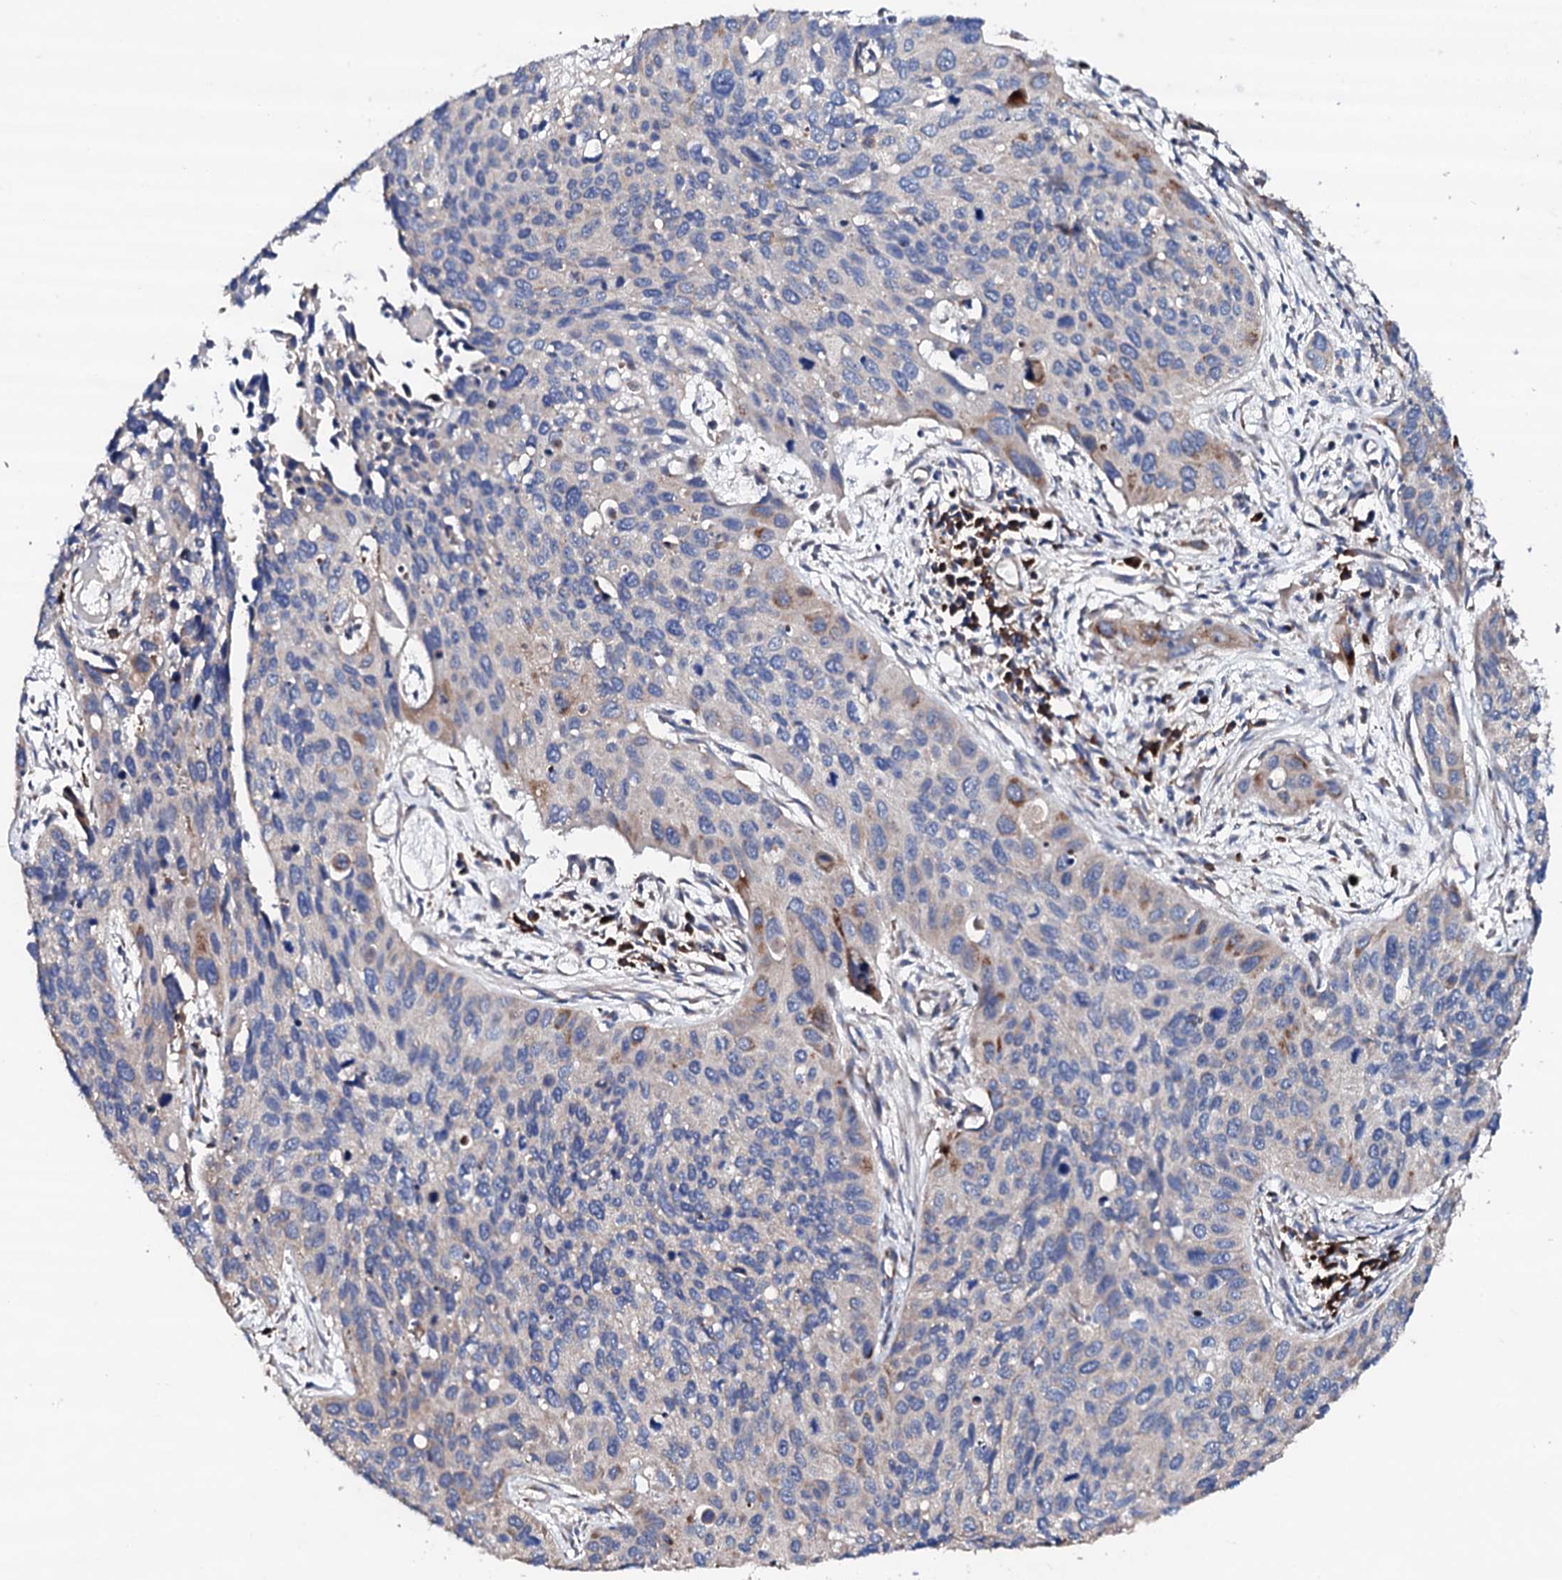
{"staining": {"intensity": "moderate", "quantity": "<25%", "location": "cytoplasmic/membranous"}, "tissue": "cervical cancer", "cell_type": "Tumor cells", "image_type": "cancer", "snomed": [{"axis": "morphology", "description": "Squamous cell carcinoma, NOS"}, {"axis": "topography", "description": "Cervix"}], "caption": "Protein analysis of cervical cancer (squamous cell carcinoma) tissue displays moderate cytoplasmic/membranous staining in about <25% of tumor cells.", "gene": "LIPT2", "patient": {"sex": "female", "age": 55}}